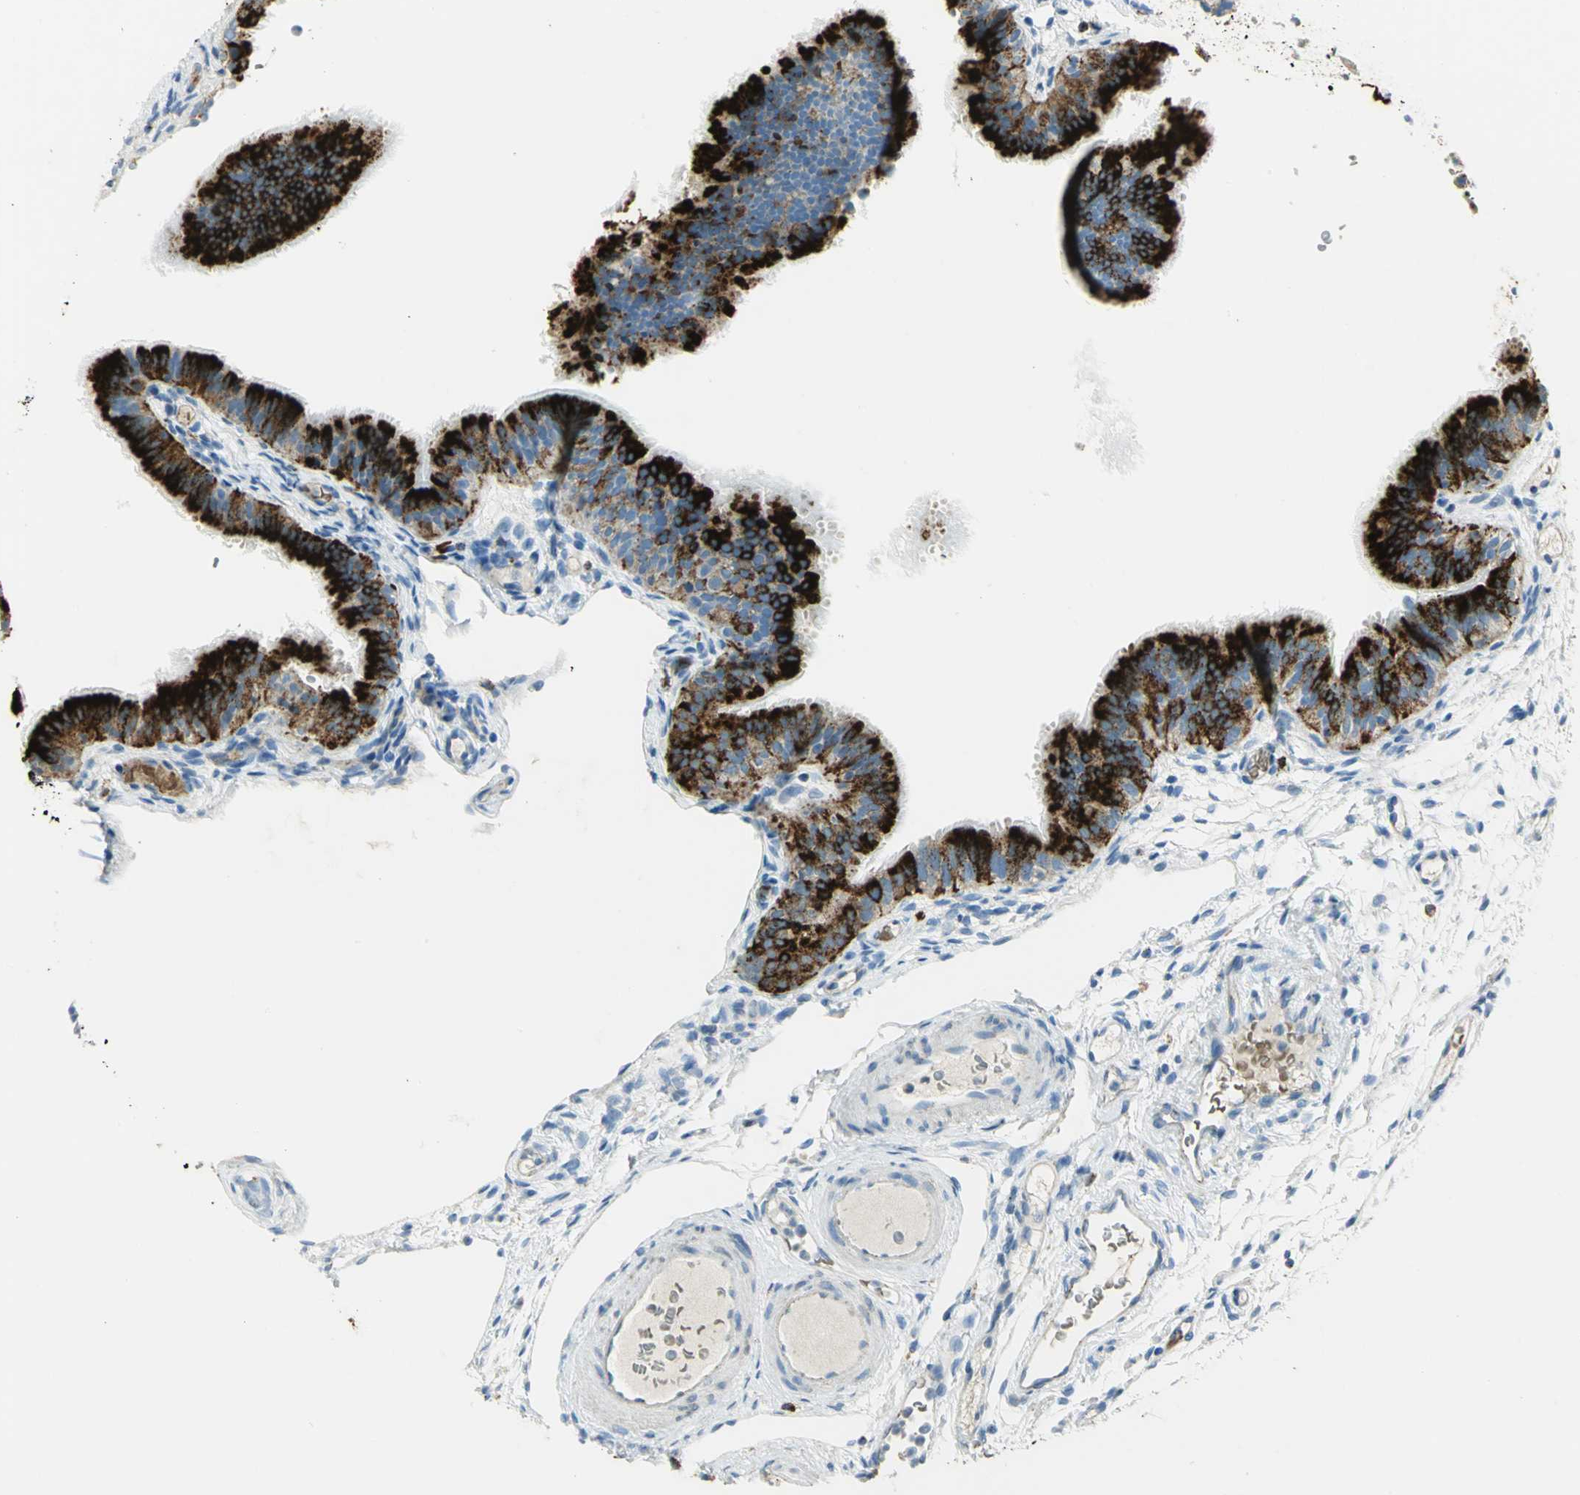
{"staining": {"intensity": "strong", "quantity": ">75%", "location": "cytoplasmic/membranous"}, "tissue": "fallopian tube", "cell_type": "Glandular cells", "image_type": "normal", "snomed": [{"axis": "morphology", "description": "Normal tissue, NOS"}, {"axis": "morphology", "description": "Dermoid, NOS"}, {"axis": "topography", "description": "Fallopian tube"}], "caption": "Immunohistochemistry (IHC) staining of benign fallopian tube, which exhibits high levels of strong cytoplasmic/membranous staining in approximately >75% of glandular cells indicating strong cytoplasmic/membranous protein positivity. The staining was performed using DAB (3,3'-diaminobenzidine) (brown) for protein detection and nuclei were counterstained in hematoxylin (blue).", "gene": "ARSA", "patient": {"sex": "female", "age": 33}}